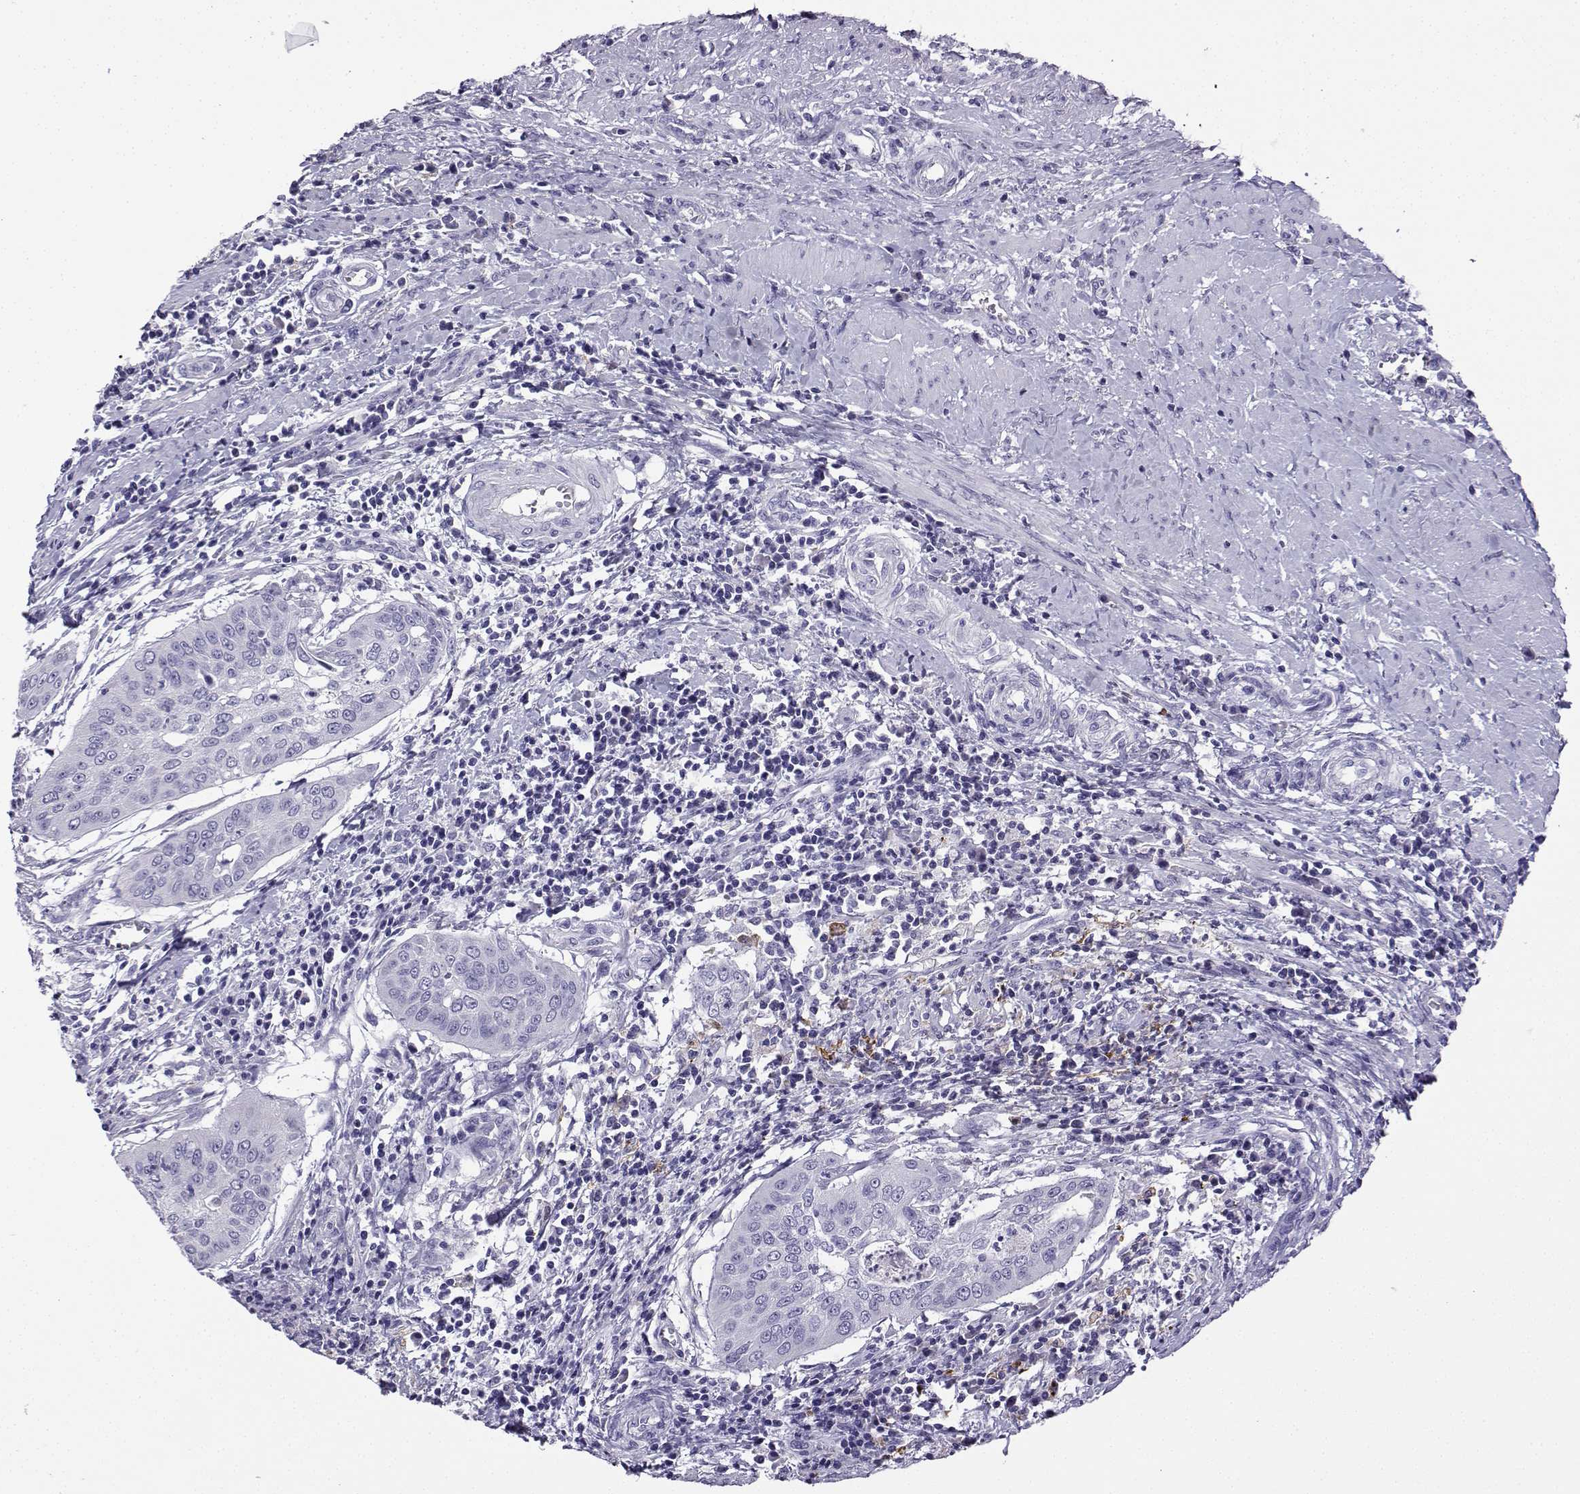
{"staining": {"intensity": "negative", "quantity": "none", "location": "none"}, "tissue": "cervical cancer", "cell_type": "Tumor cells", "image_type": "cancer", "snomed": [{"axis": "morphology", "description": "Squamous cell carcinoma, NOS"}, {"axis": "topography", "description": "Cervix"}], "caption": "High power microscopy histopathology image of an immunohistochemistry (IHC) micrograph of cervical cancer, revealing no significant expression in tumor cells.", "gene": "LINGO1", "patient": {"sex": "female", "age": 39}}